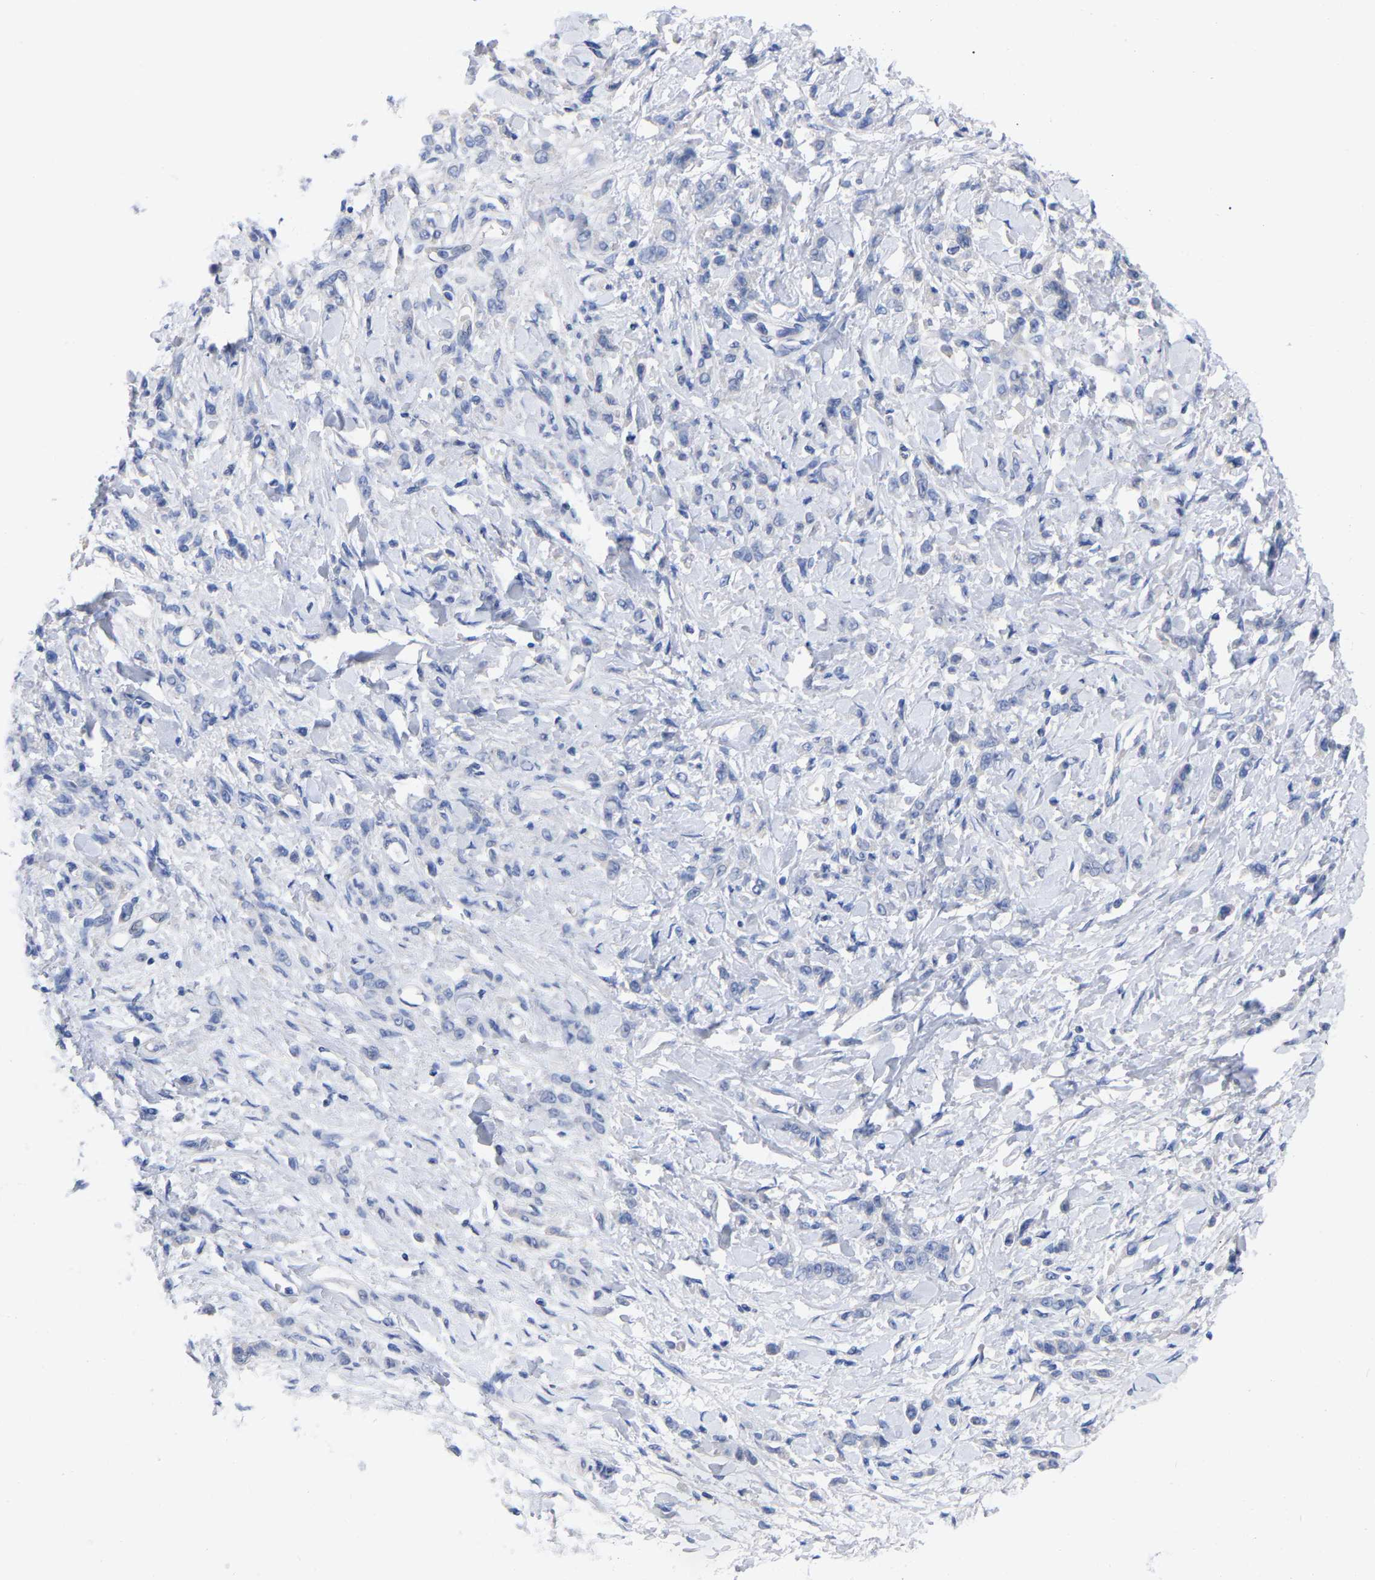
{"staining": {"intensity": "negative", "quantity": "none", "location": "none"}, "tissue": "stomach cancer", "cell_type": "Tumor cells", "image_type": "cancer", "snomed": [{"axis": "morphology", "description": "Normal tissue, NOS"}, {"axis": "morphology", "description": "Adenocarcinoma, NOS"}, {"axis": "topography", "description": "Stomach"}], "caption": "Protein analysis of adenocarcinoma (stomach) demonstrates no significant expression in tumor cells.", "gene": "HAPLN1", "patient": {"sex": "male", "age": 82}}